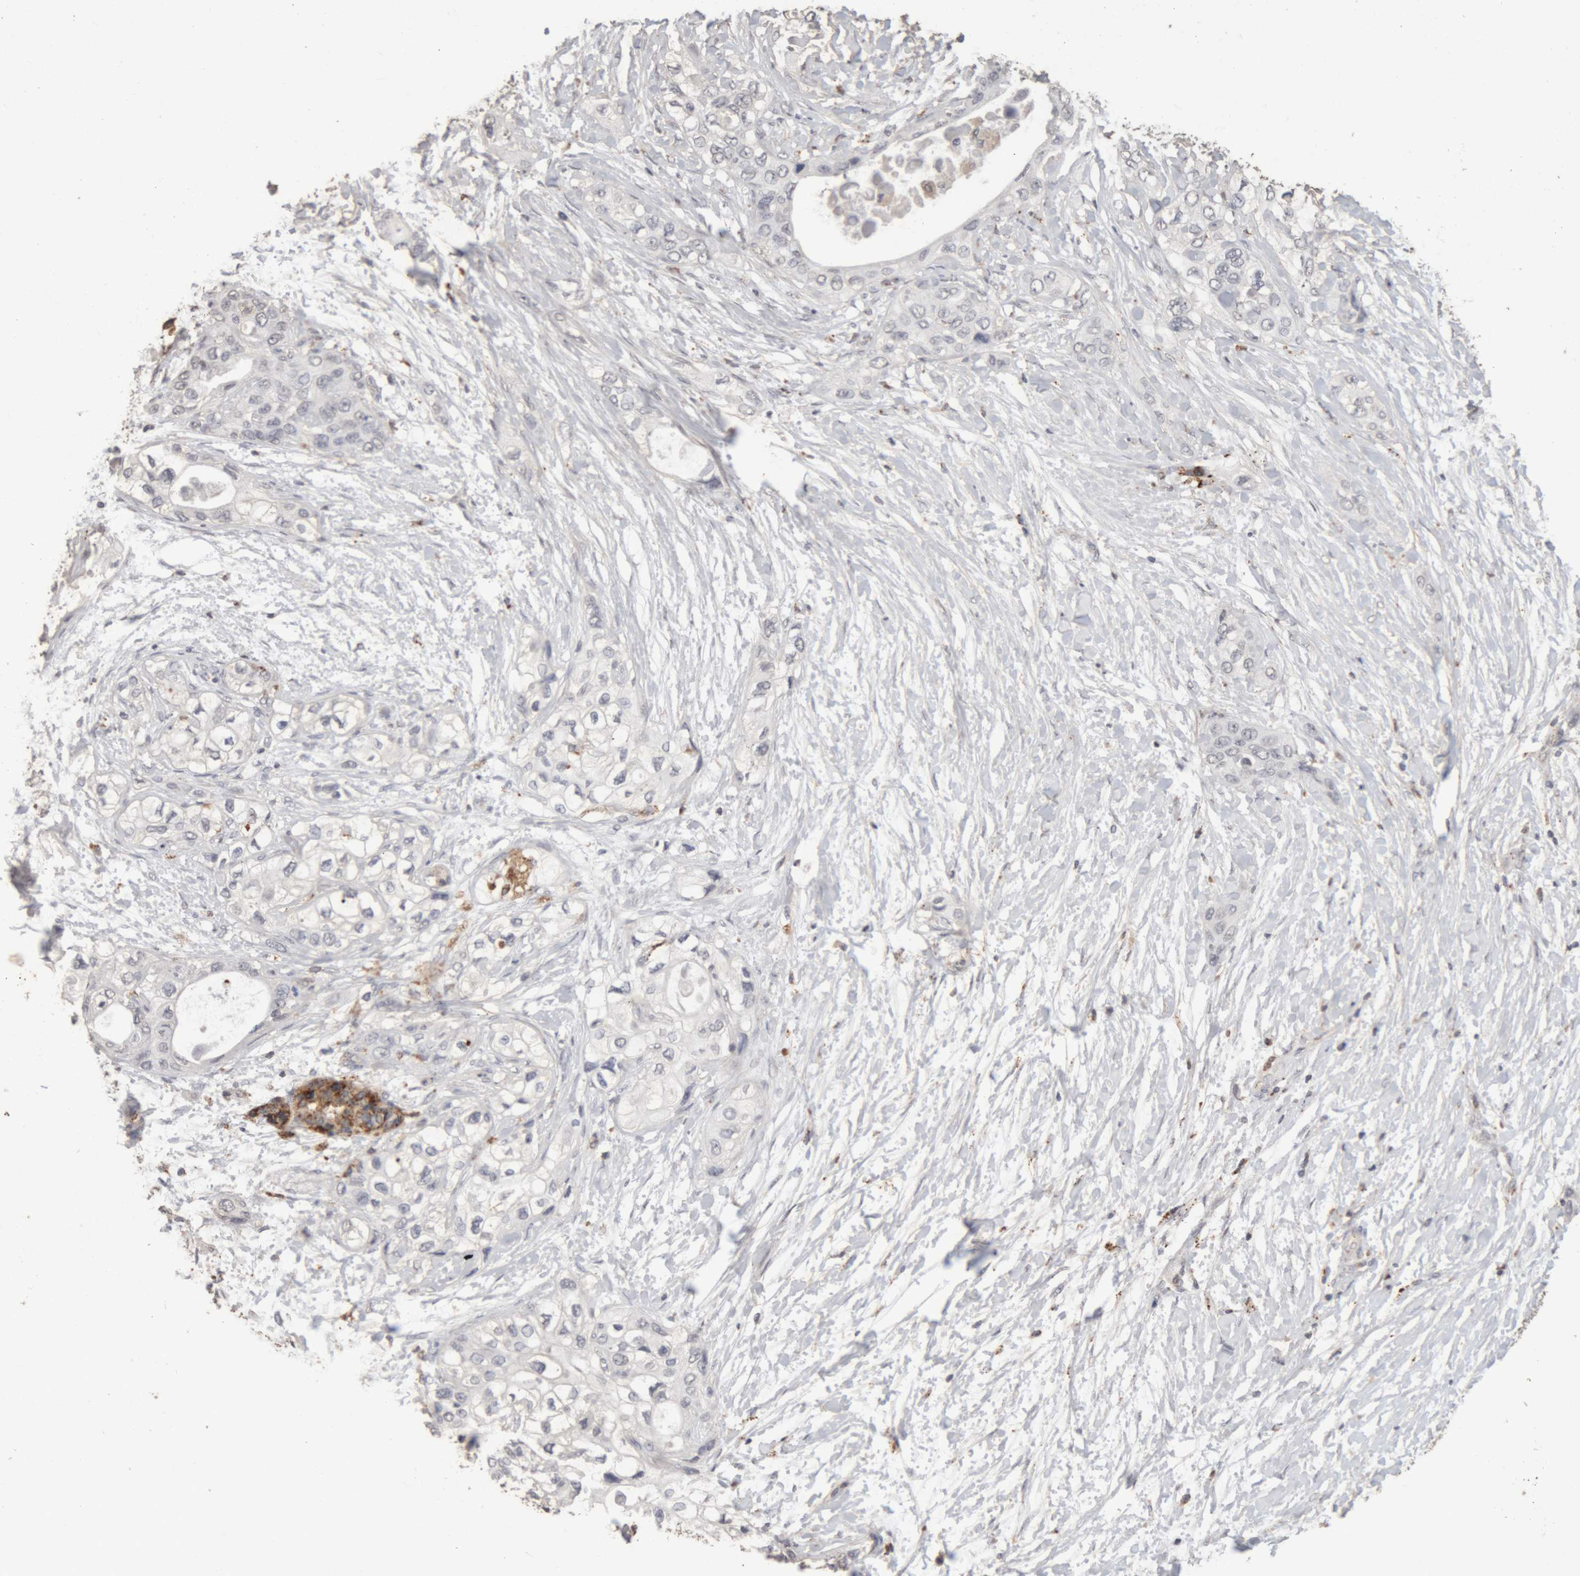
{"staining": {"intensity": "negative", "quantity": "none", "location": "none"}, "tissue": "pancreatic cancer", "cell_type": "Tumor cells", "image_type": "cancer", "snomed": [{"axis": "morphology", "description": "Adenocarcinoma, NOS"}, {"axis": "topography", "description": "Pancreas"}], "caption": "There is no significant staining in tumor cells of pancreatic cancer.", "gene": "ARSA", "patient": {"sex": "female", "age": 70}}